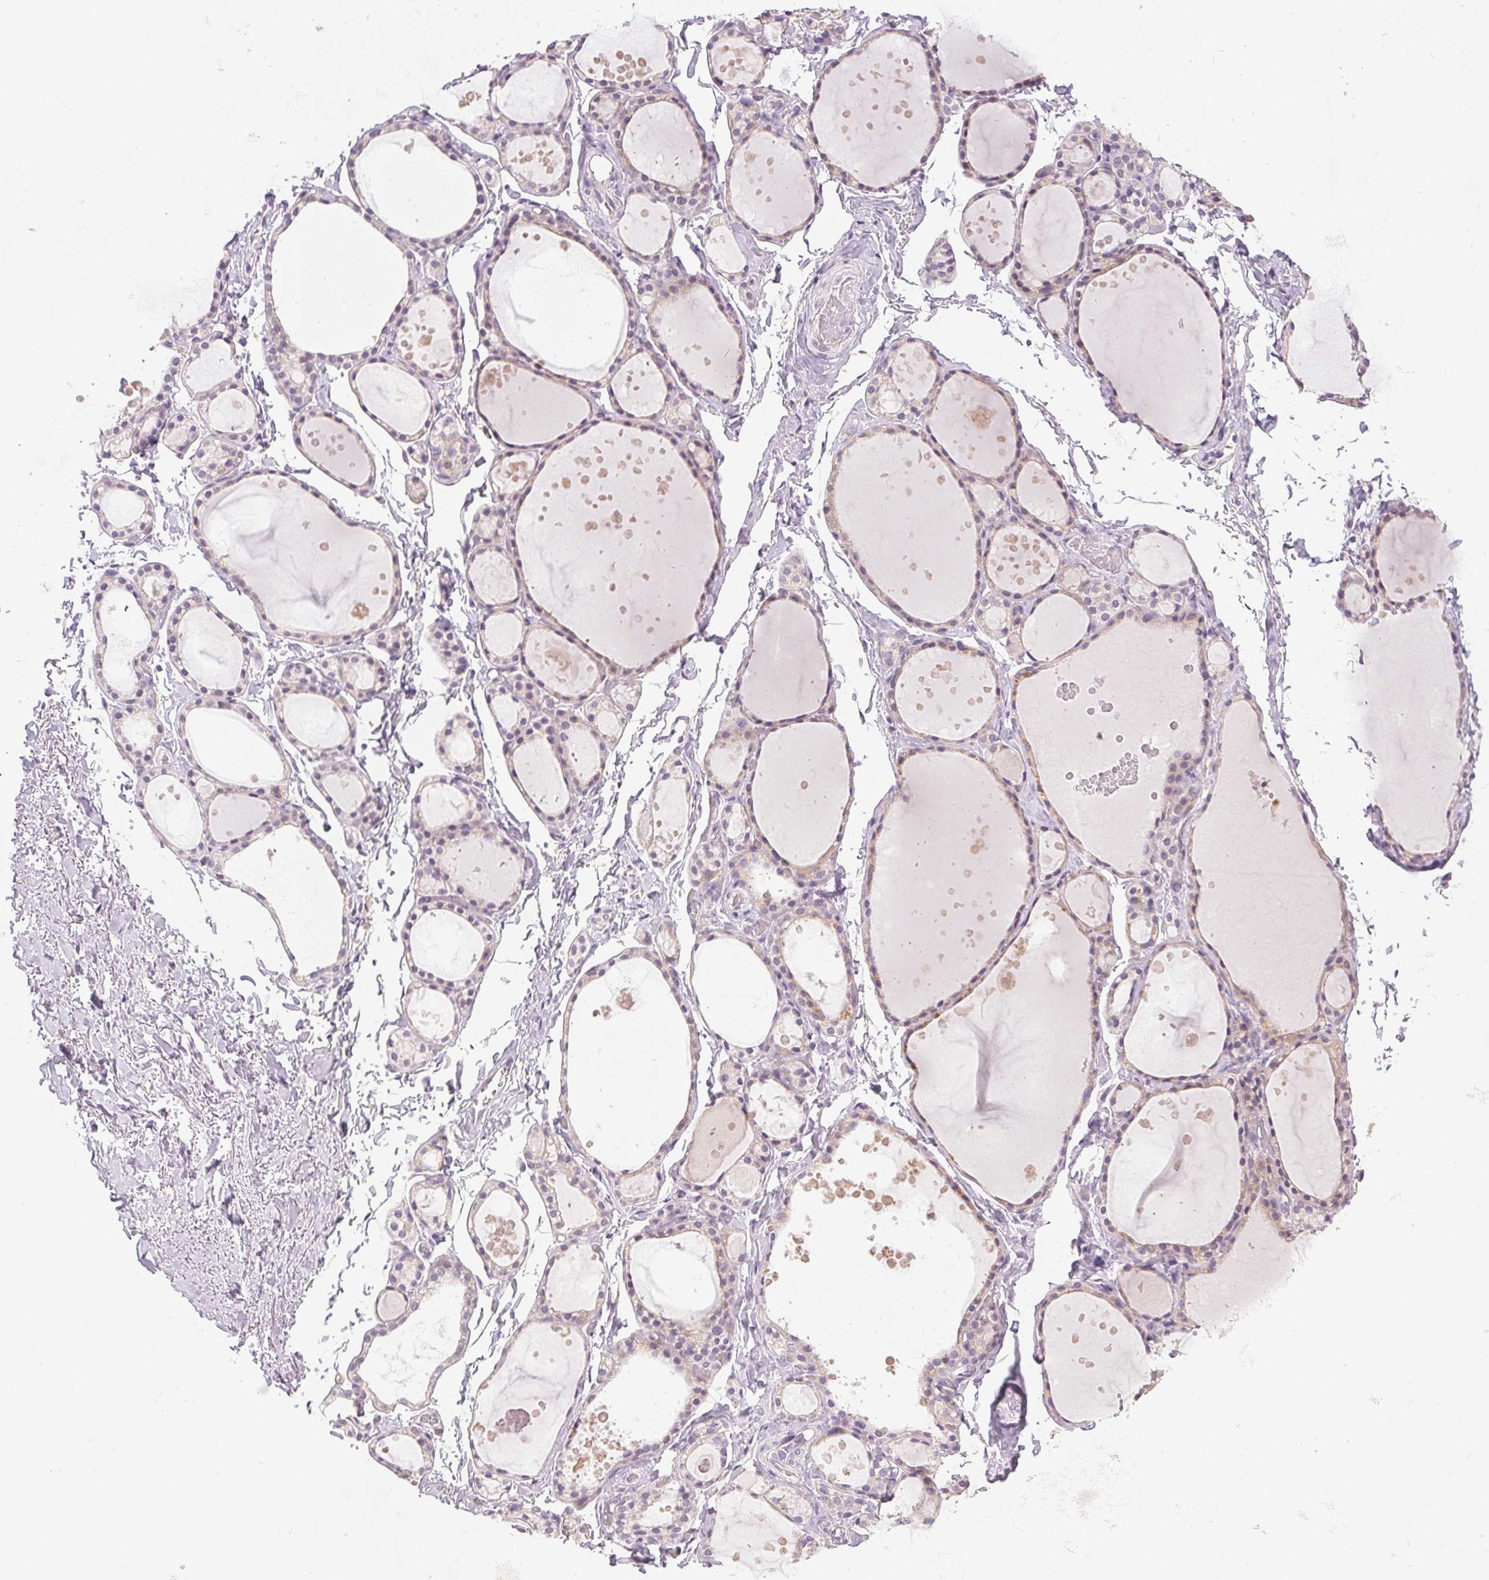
{"staining": {"intensity": "weak", "quantity": "25%-75%", "location": "cytoplasmic/membranous"}, "tissue": "thyroid gland", "cell_type": "Glandular cells", "image_type": "normal", "snomed": [{"axis": "morphology", "description": "Normal tissue, NOS"}, {"axis": "topography", "description": "Thyroid gland"}], "caption": "IHC (DAB) staining of normal human thyroid gland displays weak cytoplasmic/membranous protein expression in about 25%-75% of glandular cells.", "gene": "SPACA9", "patient": {"sex": "male", "age": 68}}